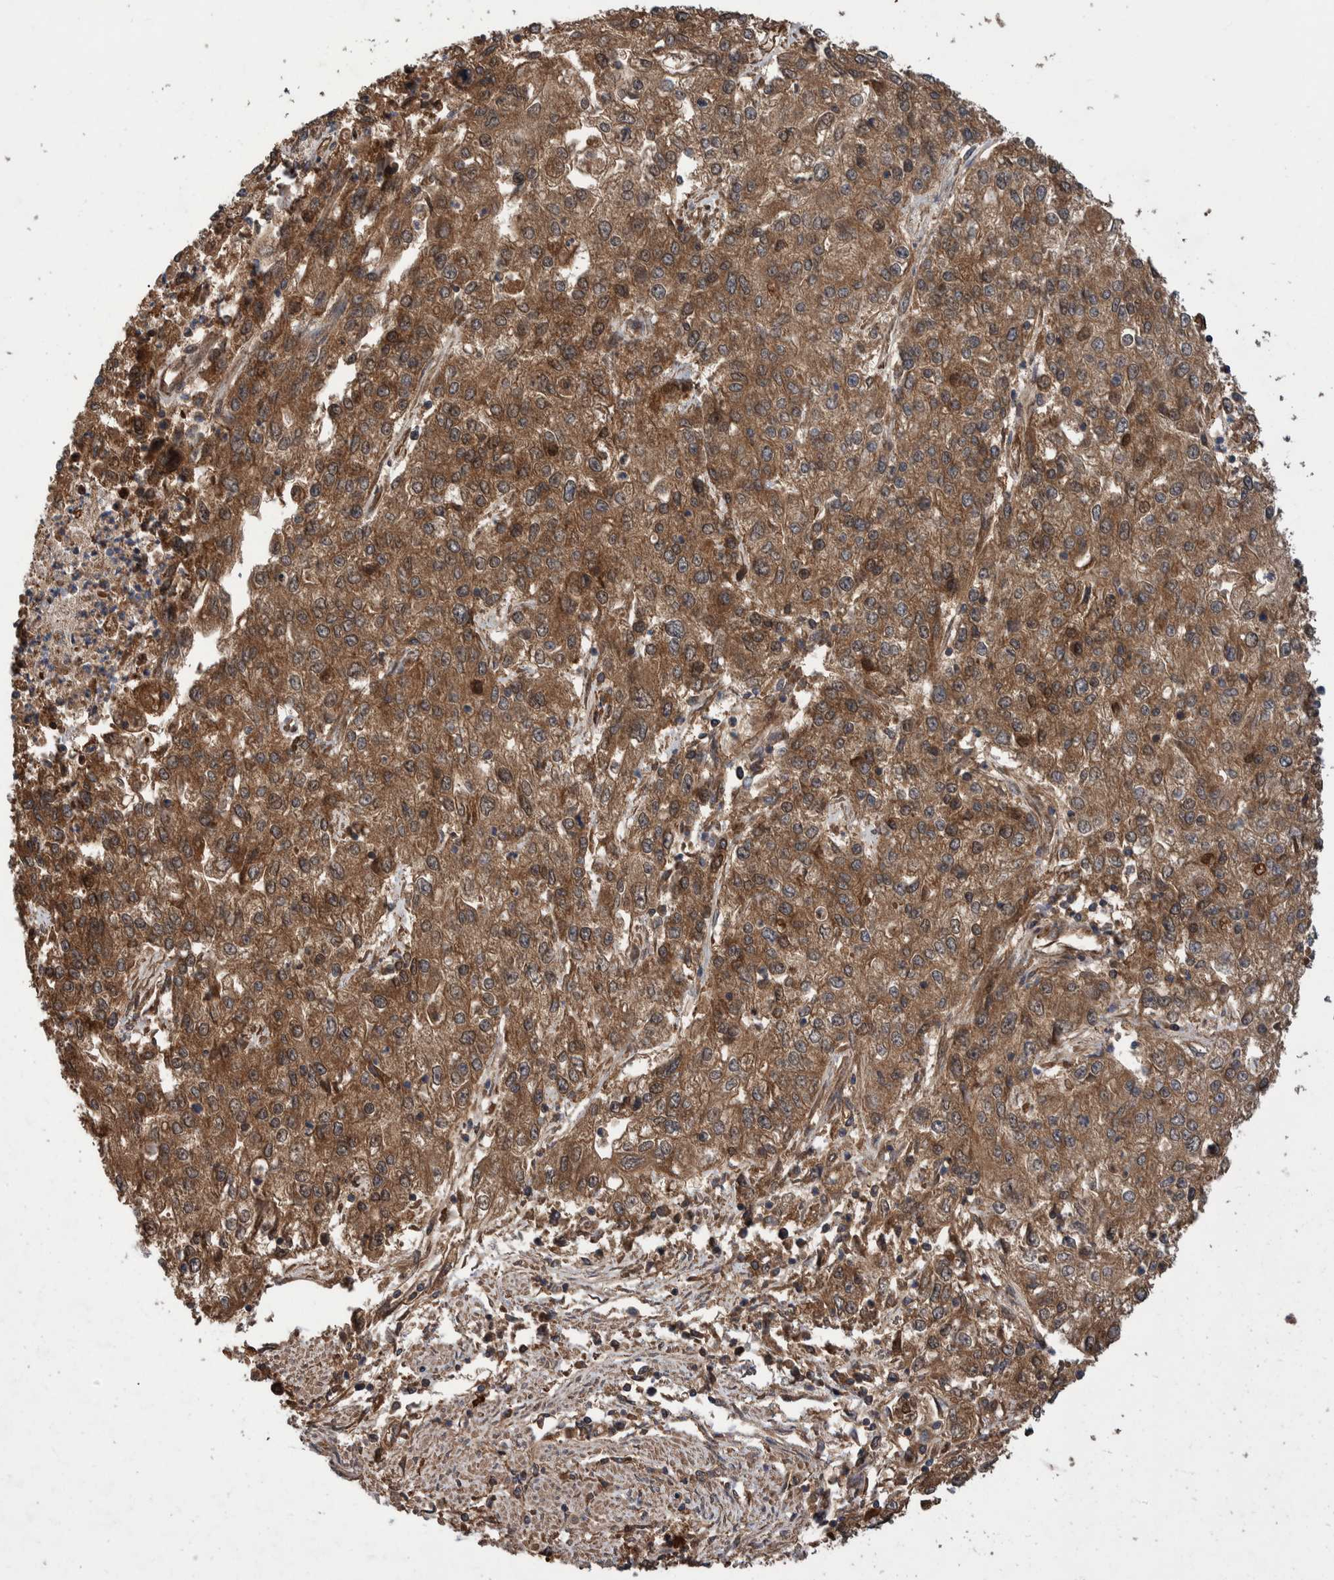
{"staining": {"intensity": "moderate", "quantity": ">75%", "location": "cytoplasmic/membranous"}, "tissue": "endometrial cancer", "cell_type": "Tumor cells", "image_type": "cancer", "snomed": [{"axis": "morphology", "description": "Adenocarcinoma, NOS"}, {"axis": "topography", "description": "Endometrium"}], "caption": "DAB immunohistochemical staining of adenocarcinoma (endometrial) exhibits moderate cytoplasmic/membranous protein expression in approximately >75% of tumor cells. Using DAB (brown) and hematoxylin (blue) stains, captured at high magnification using brightfield microscopy.", "gene": "VBP1", "patient": {"sex": "female", "age": 49}}